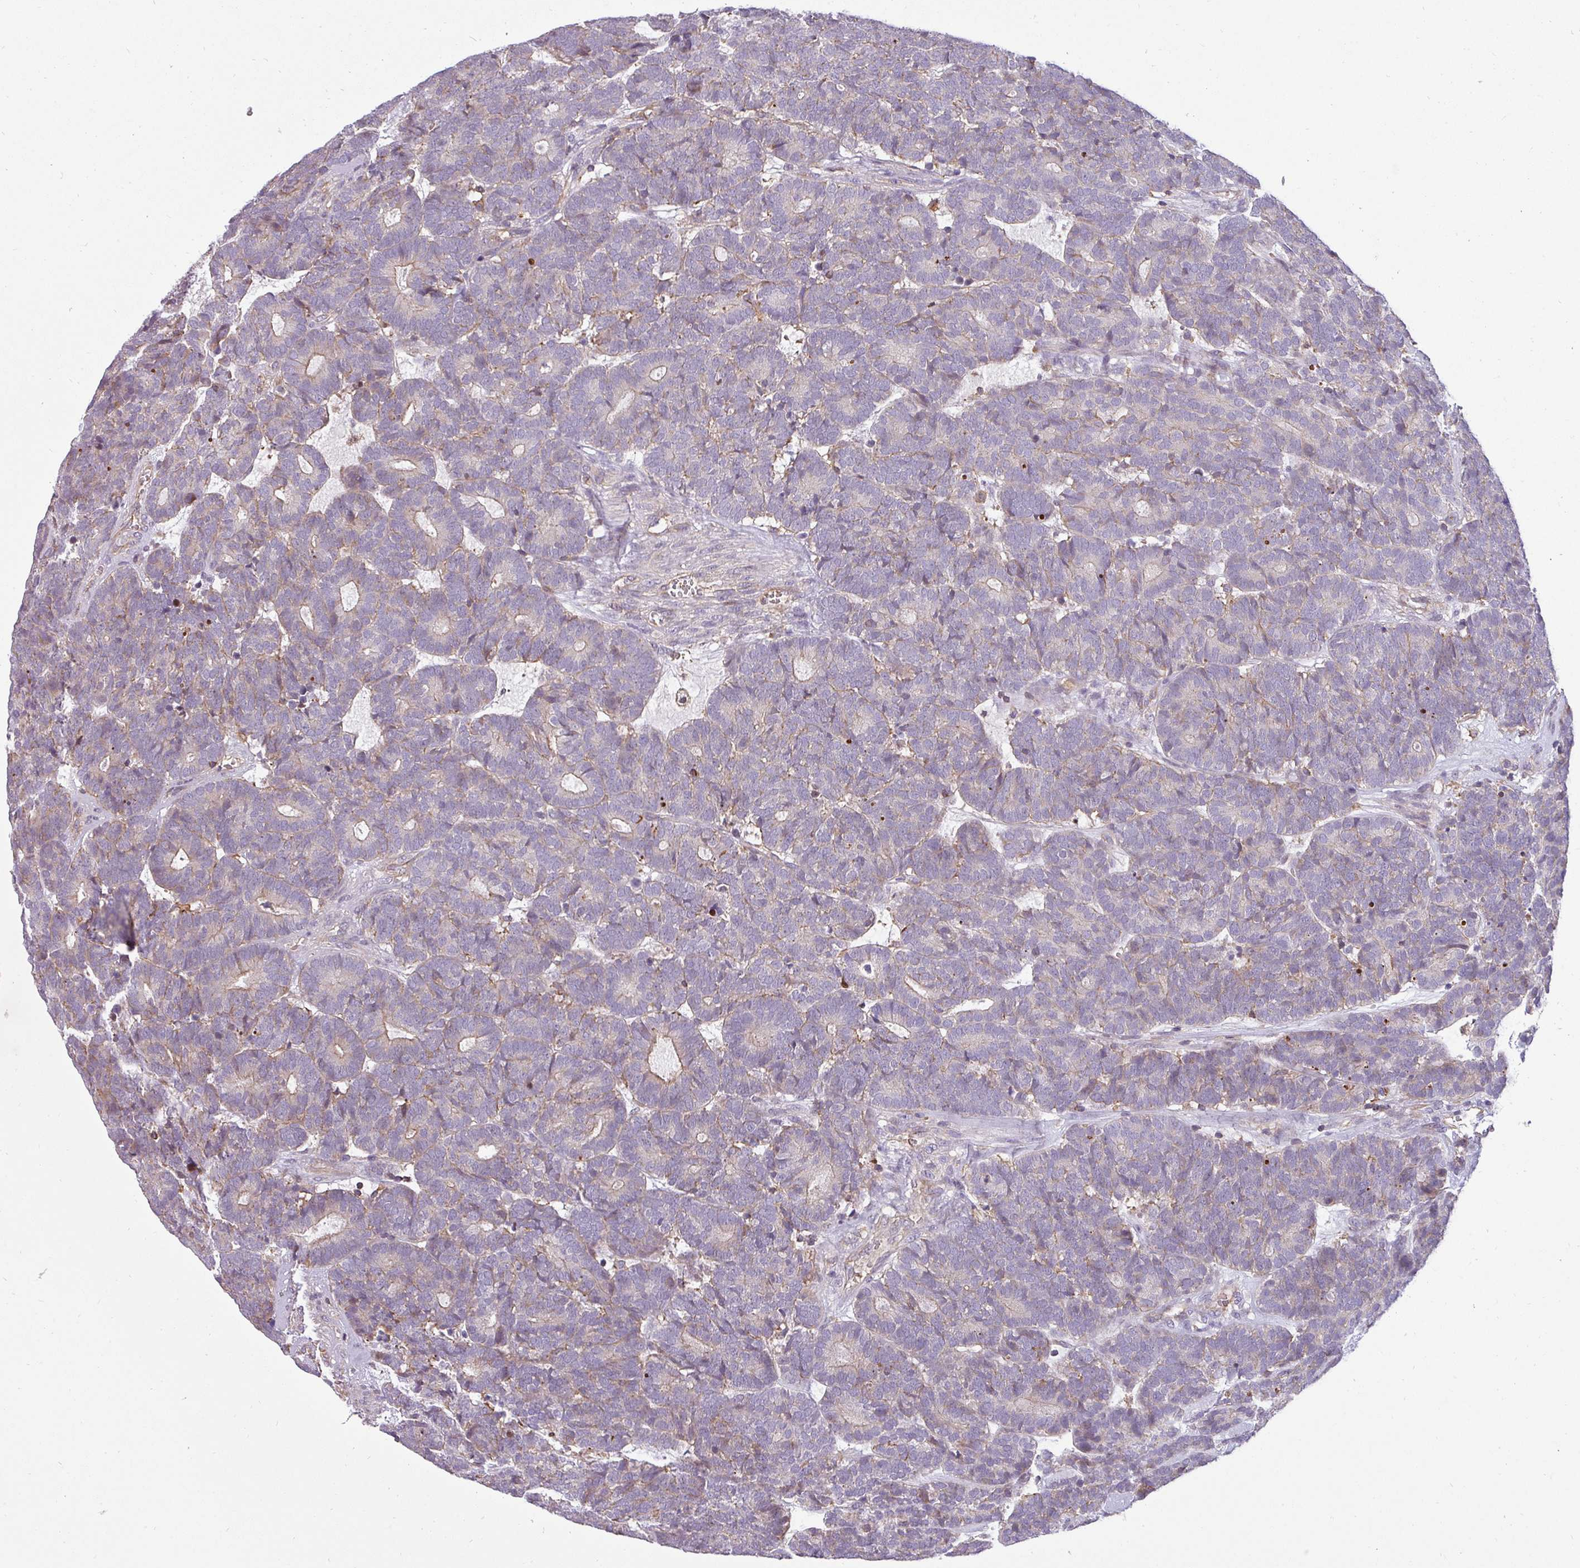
{"staining": {"intensity": "weak", "quantity": "<25%", "location": "cytoplasmic/membranous"}, "tissue": "head and neck cancer", "cell_type": "Tumor cells", "image_type": "cancer", "snomed": [{"axis": "morphology", "description": "Adenocarcinoma, NOS"}, {"axis": "topography", "description": "Head-Neck"}], "caption": "A high-resolution micrograph shows IHC staining of head and neck adenocarcinoma, which demonstrates no significant expression in tumor cells.", "gene": "ZNF835", "patient": {"sex": "female", "age": 81}}